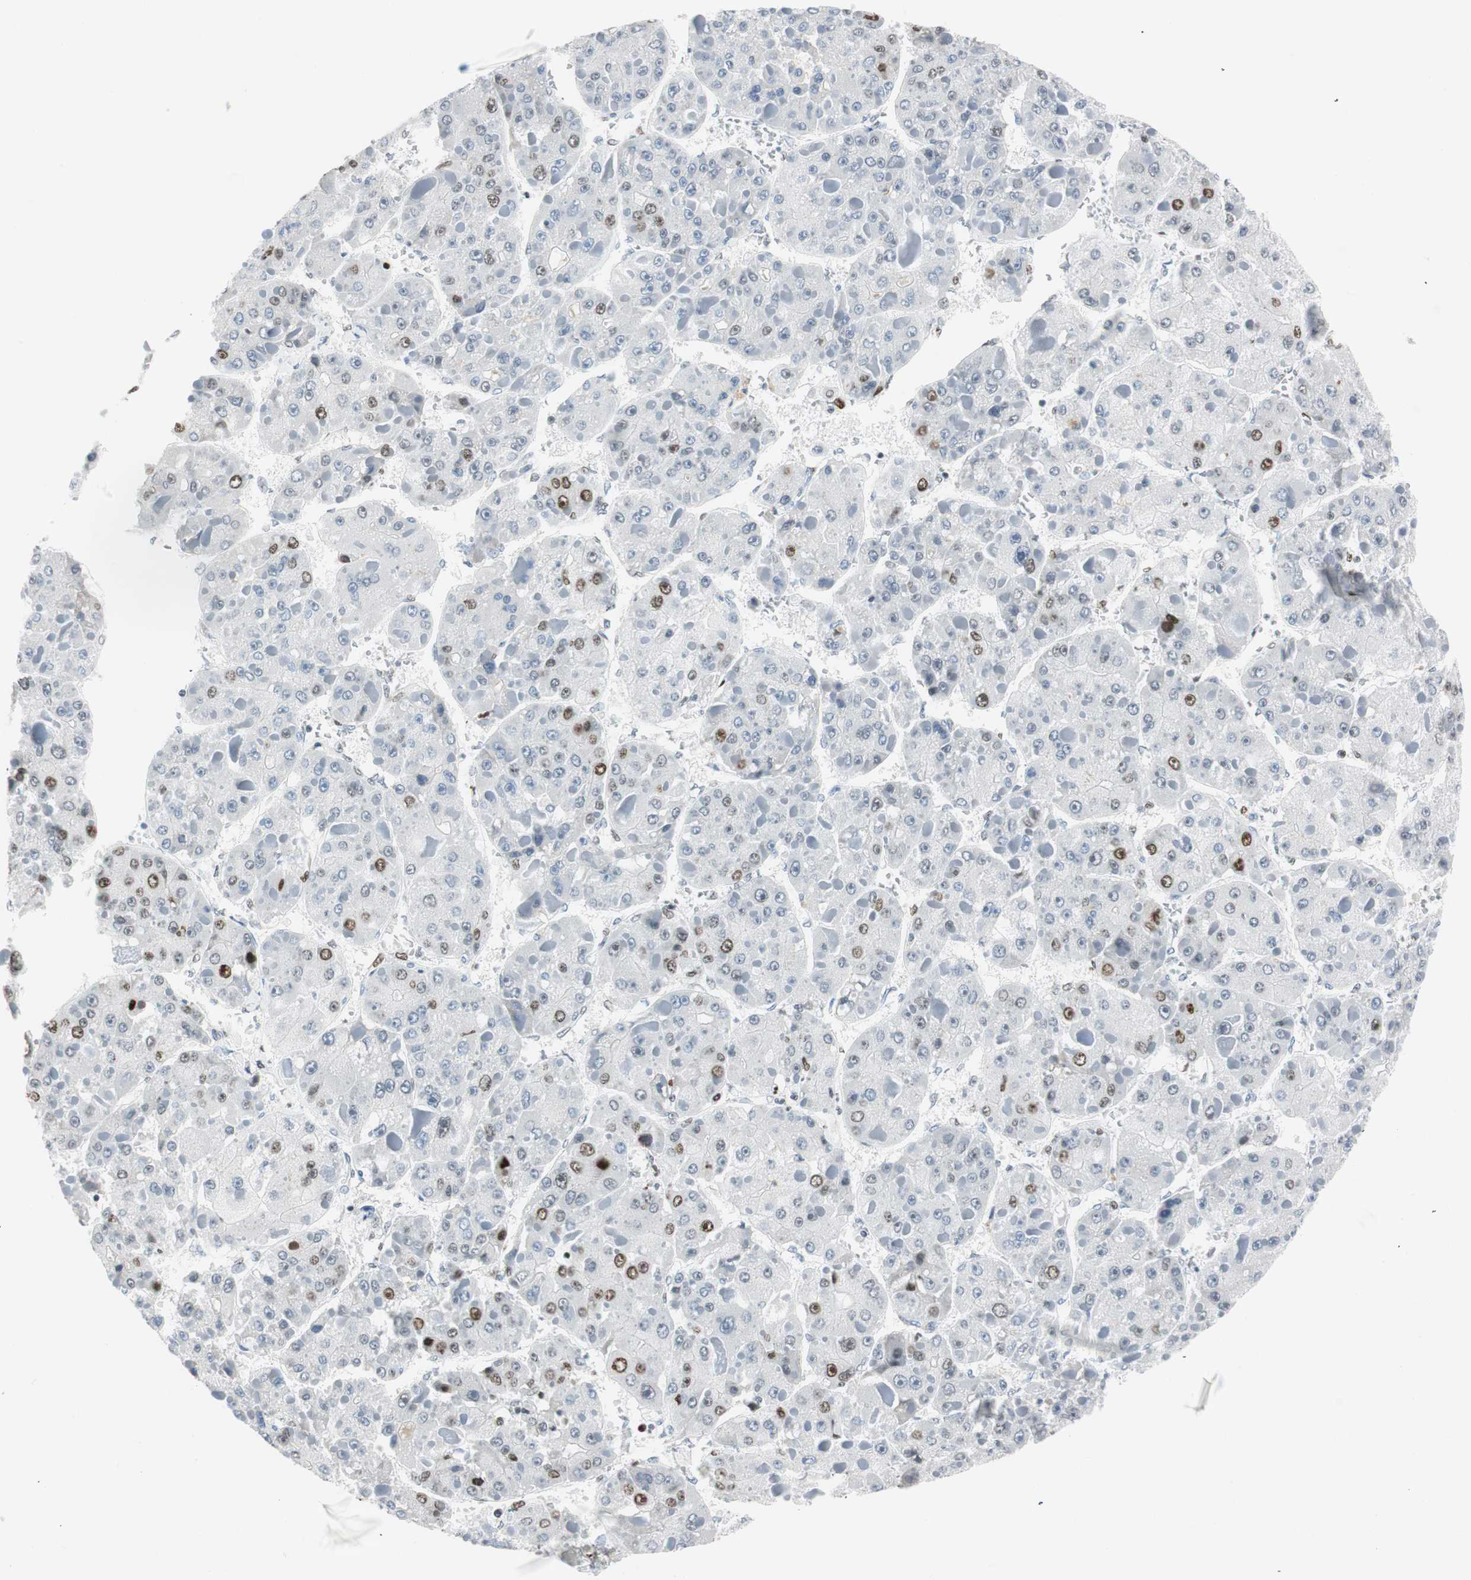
{"staining": {"intensity": "moderate", "quantity": "<25%", "location": "nuclear"}, "tissue": "liver cancer", "cell_type": "Tumor cells", "image_type": "cancer", "snomed": [{"axis": "morphology", "description": "Carcinoma, Hepatocellular, NOS"}, {"axis": "topography", "description": "Liver"}], "caption": "Immunohistochemical staining of liver cancer (hepatocellular carcinoma) reveals low levels of moderate nuclear protein staining in about <25% of tumor cells. (DAB IHC with brightfield microscopy, high magnification).", "gene": "EZH2", "patient": {"sex": "female", "age": 73}}